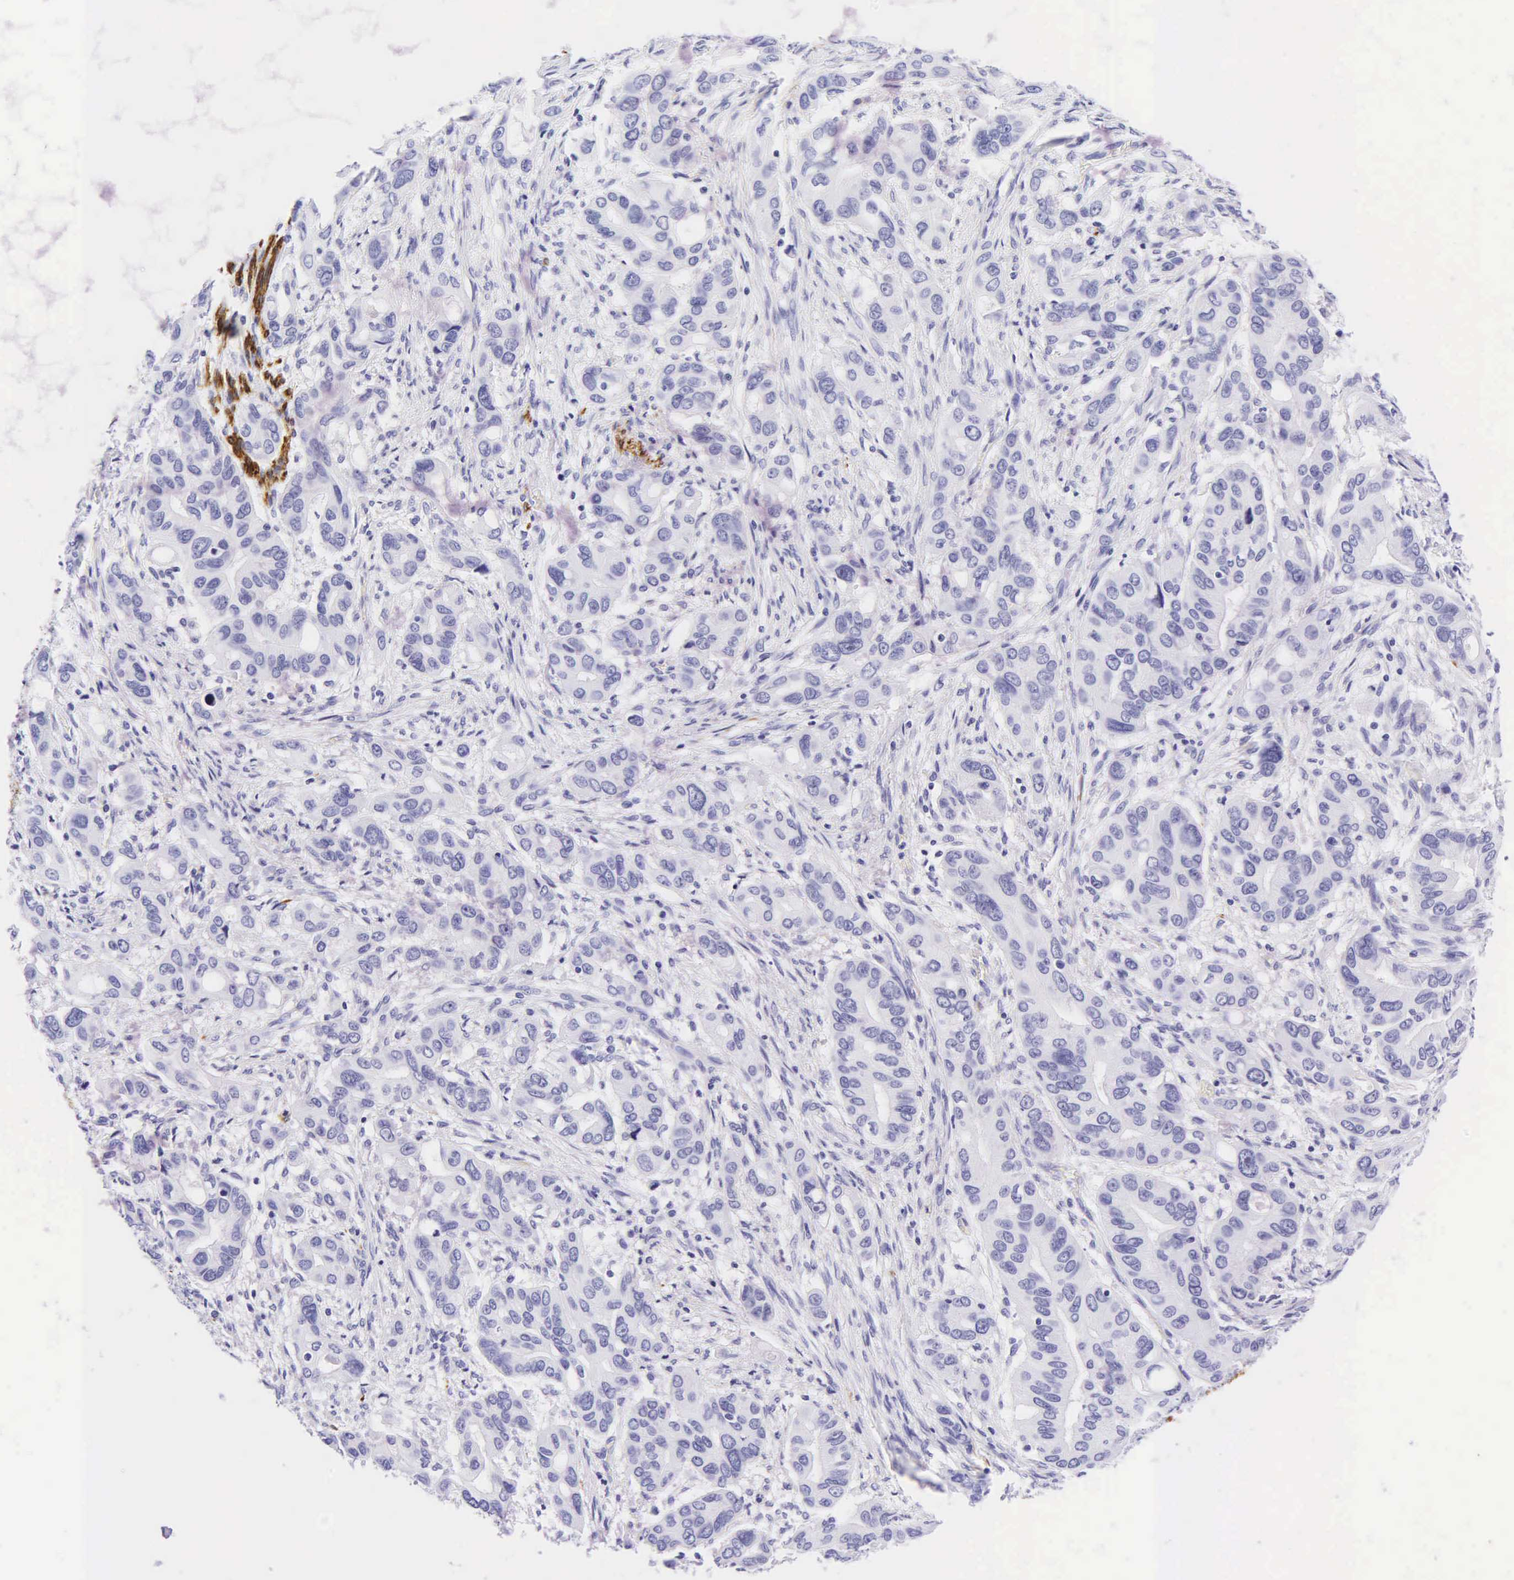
{"staining": {"intensity": "negative", "quantity": "none", "location": "none"}, "tissue": "stomach cancer", "cell_type": "Tumor cells", "image_type": "cancer", "snomed": [{"axis": "morphology", "description": "Adenocarcinoma, NOS"}, {"axis": "topography", "description": "Stomach, upper"}], "caption": "IHC histopathology image of neoplastic tissue: stomach cancer (adenocarcinoma) stained with DAB exhibits no significant protein positivity in tumor cells.", "gene": "DES", "patient": {"sex": "male", "age": 47}}